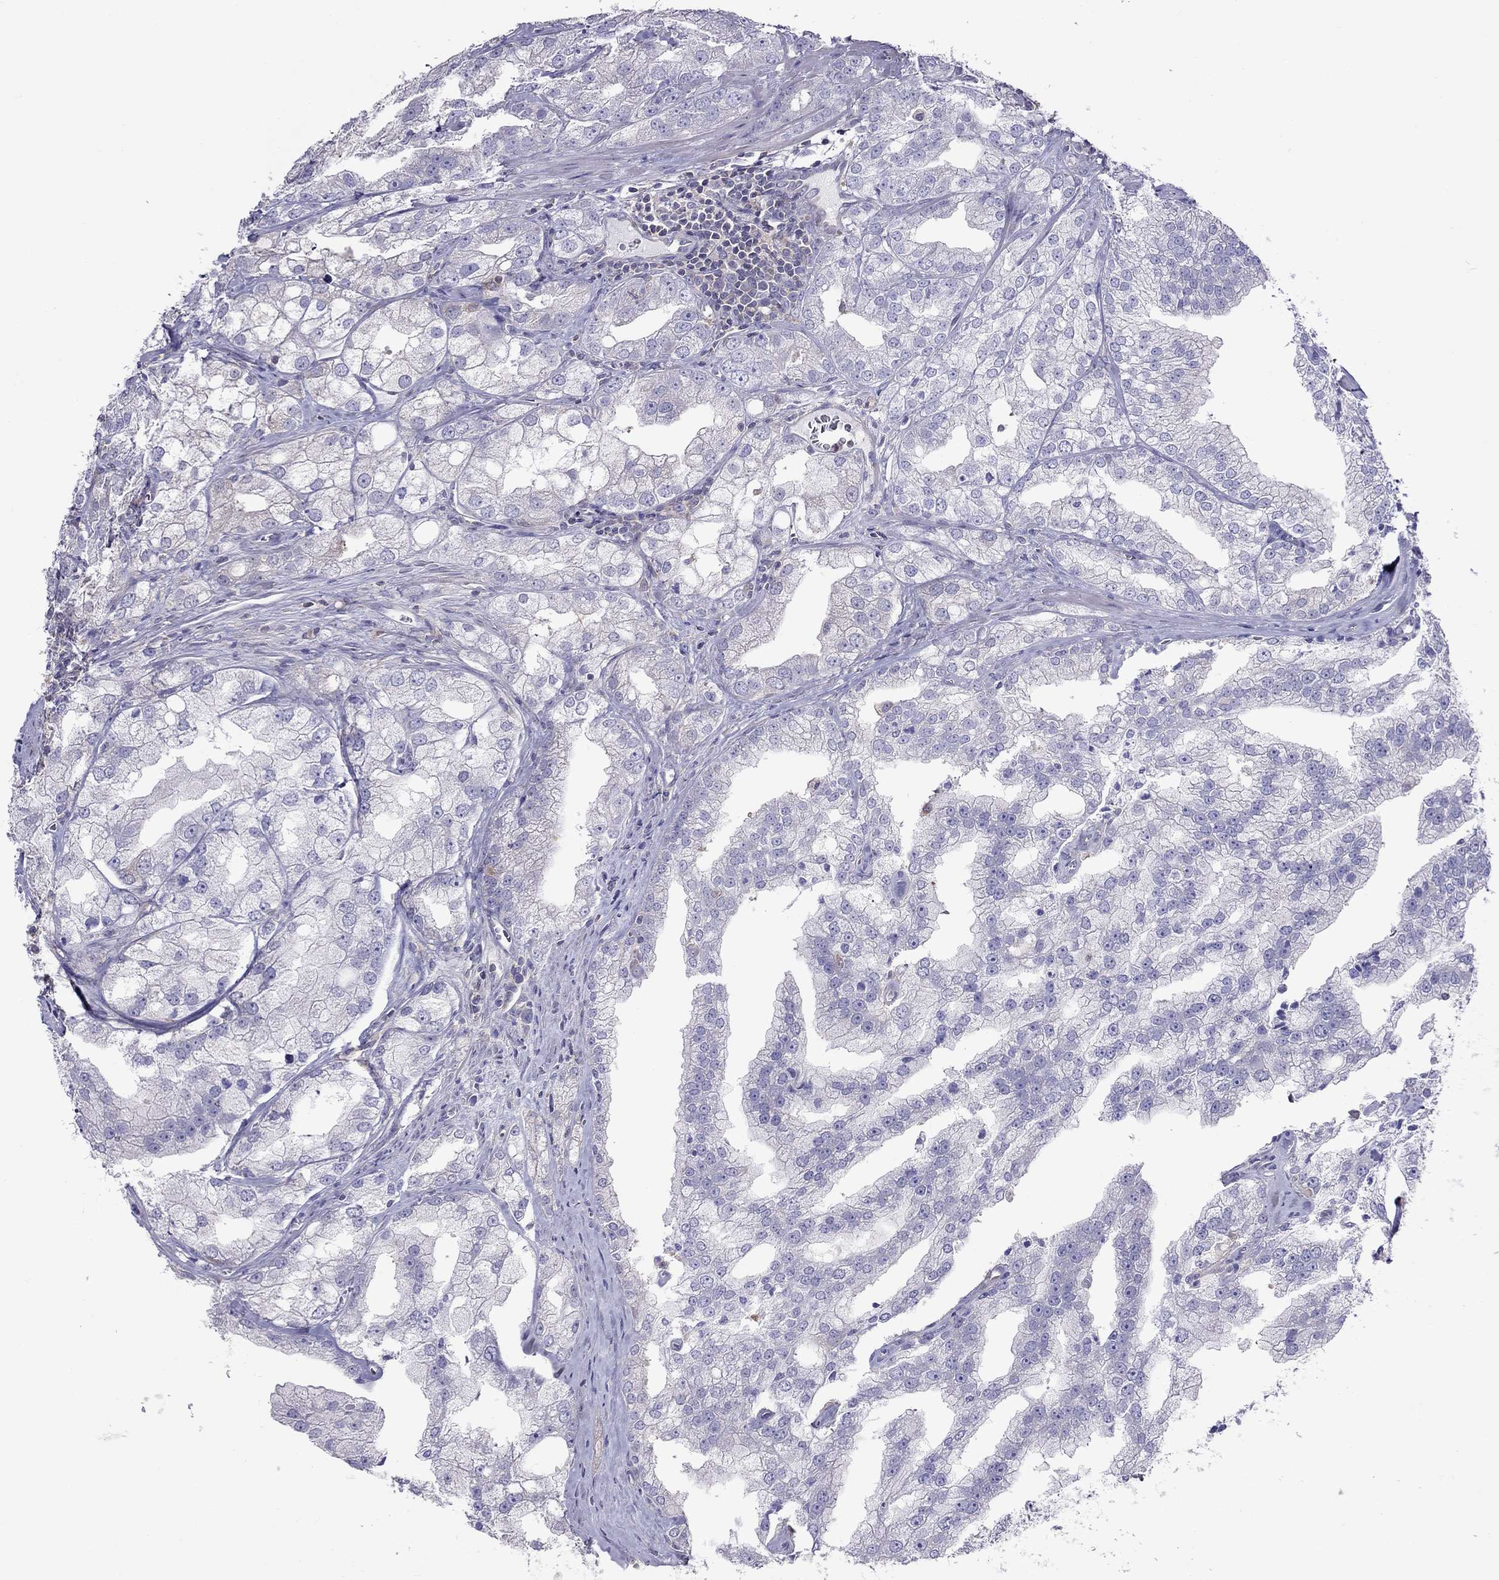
{"staining": {"intensity": "negative", "quantity": "none", "location": "none"}, "tissue": "prostate cancer", "cell_type": "Tumor cells", "image_type": "cancer", "snomed": [{"axis": "morphology", "description": "Adenocarcinoma, NOS"}, {"axis": "topography", "description": "Prostate"}], "caption": "DAB immunohistochemical staining of prostate cancer demonstrates no significant staining in tumor cells.", "gene": "TEX22", "patient": {"sex": "male", "age": 70}}